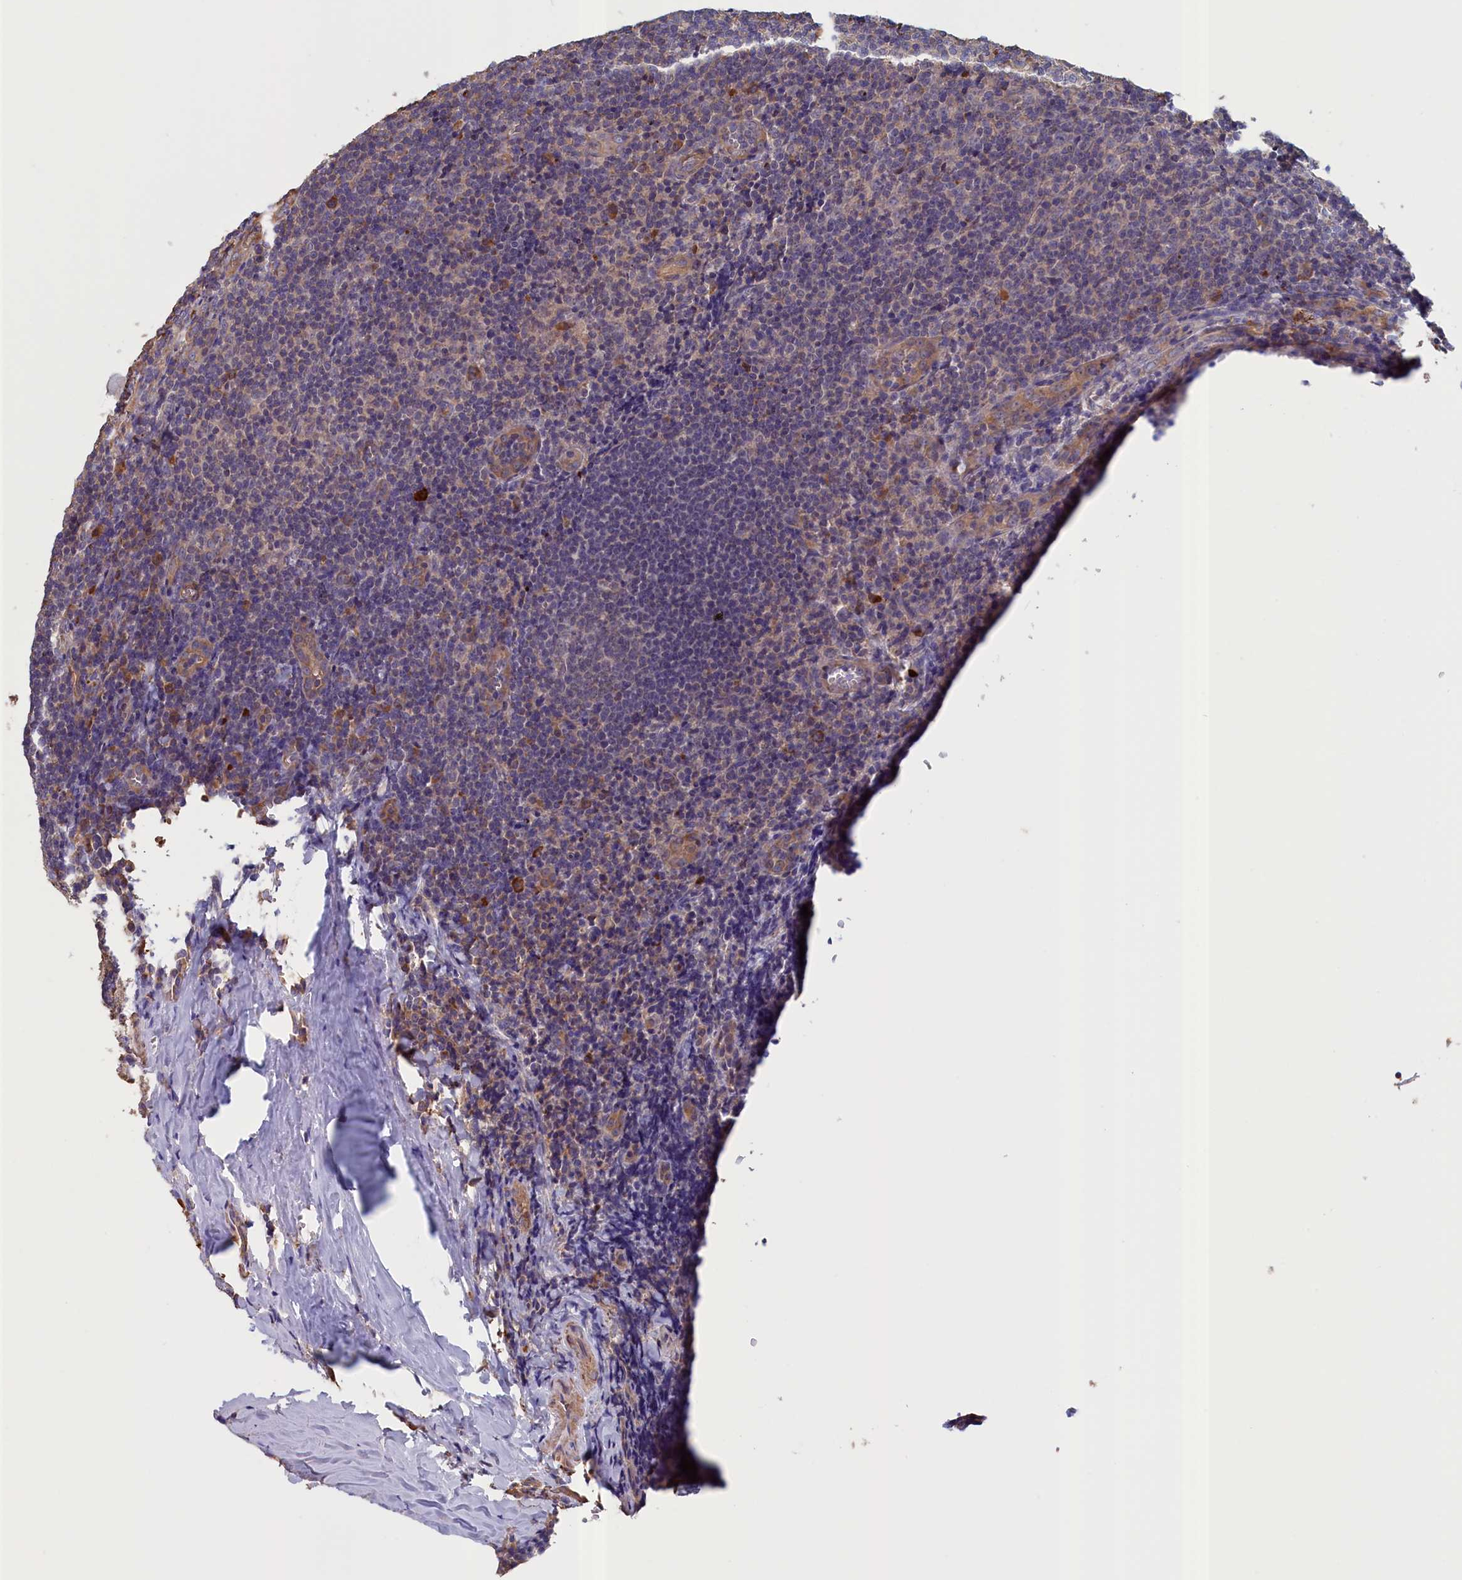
{"staining": {"intensity": "negative", "quantity": "none", "location": "none"}, "tissue": "tonsil", "cell_type": "Germinal center cells", "image_type": "normal", "snomed": [{"axis": "morphology", "description": "Normal tissue, NOS"}, {"axis": "topography", "description": "Tonsil"}], "caption": "A high-resolution photomicrograph shows immunohistochemistry (IHC) staining of benign tonsil, which displays no significant positivity in germinal center cells.", "gene": "ANKRD2", "patient": {"sex": "male", "age": 27}}